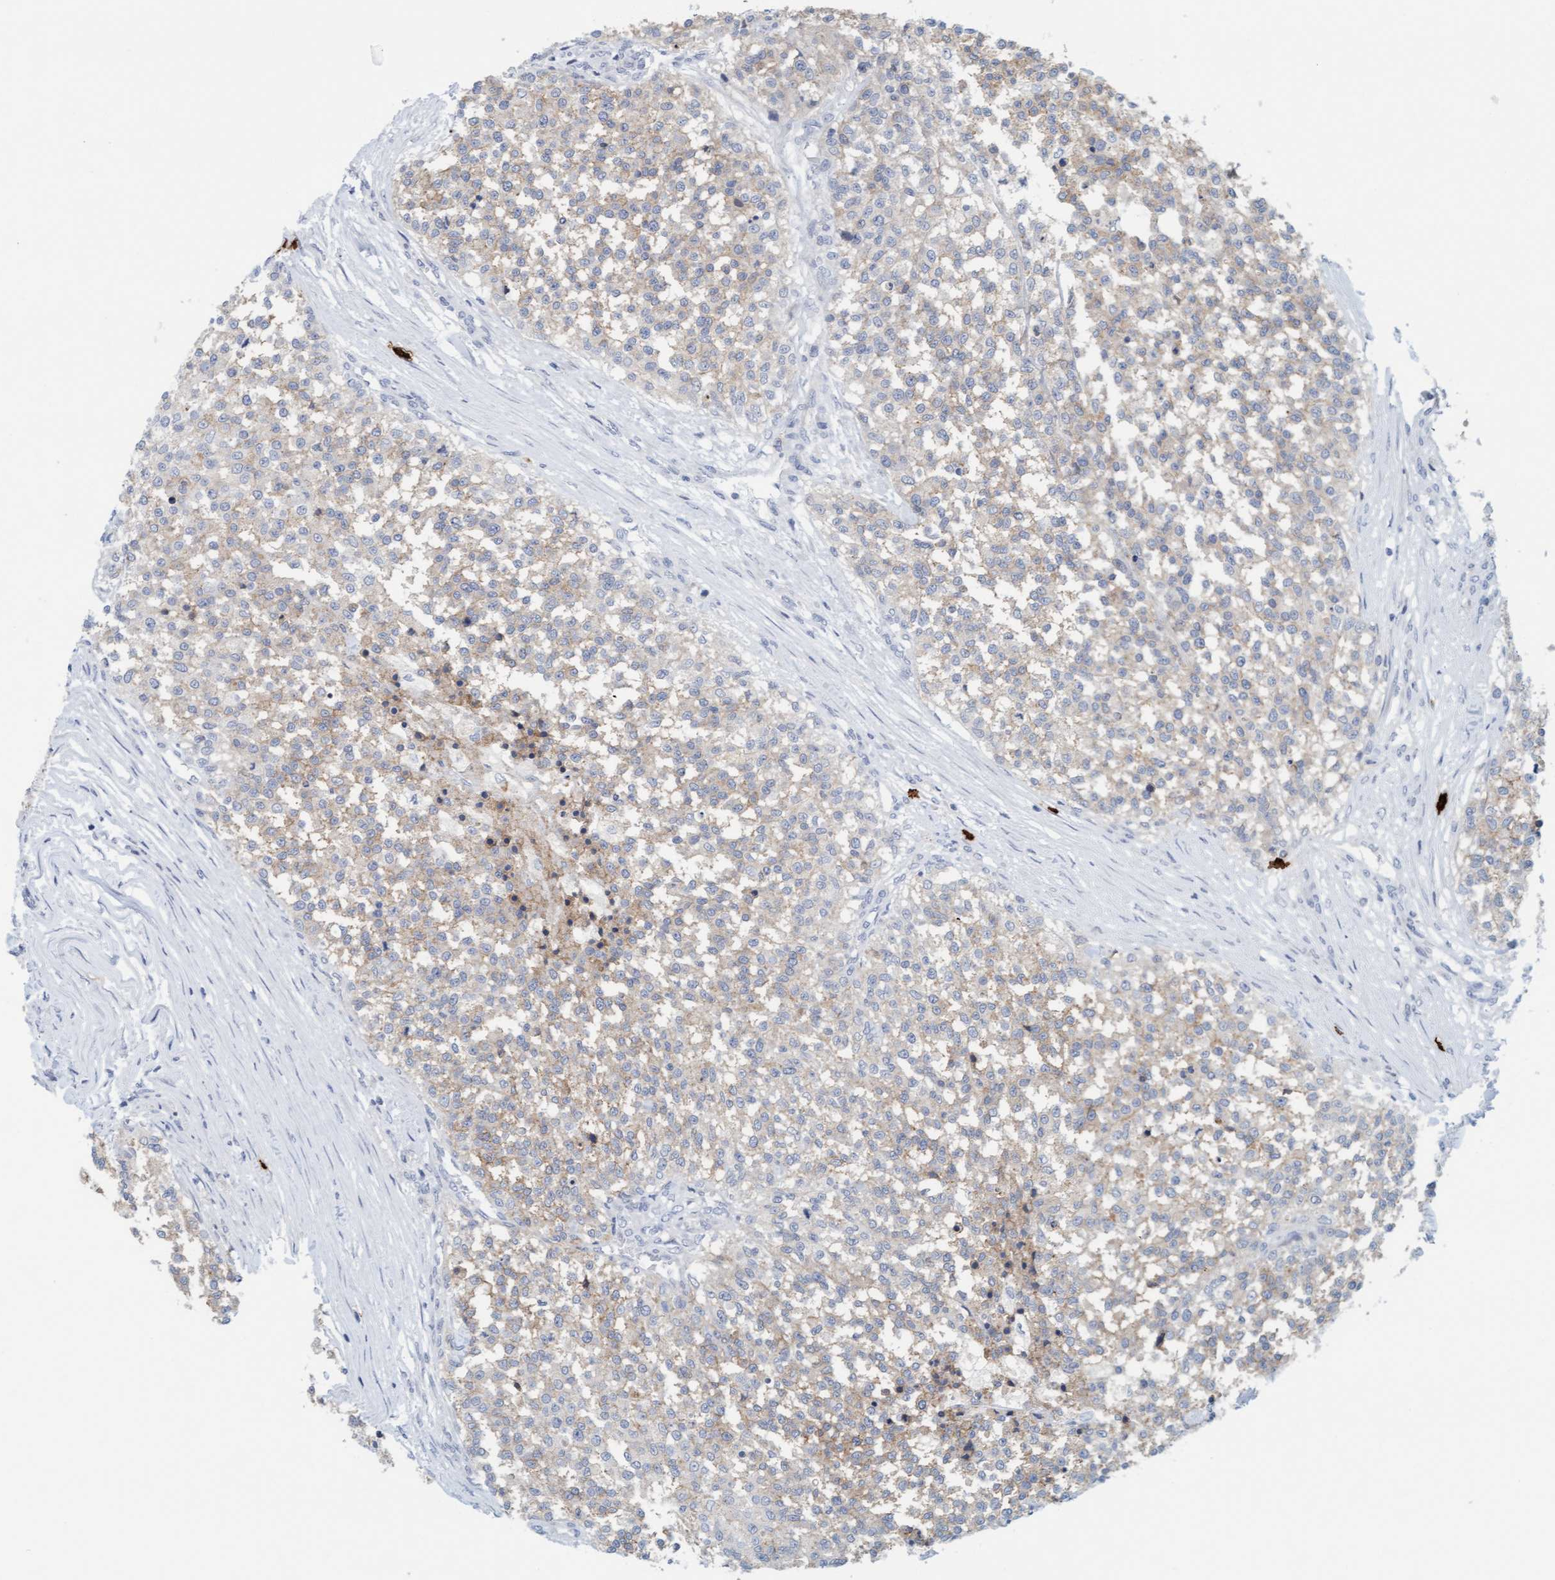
{"staining": {"intensity": "weak", "quantity": ">75%", "location": "cytoplasmic/membranous"}, "tissue": "testis cancer", "cell_type": "Tumor cells", "image_type": "cancer", "snomed": [{"axis": "morphology", "description": "Seminoma, NOS"}, {"axis": "topography", "description": "Testis"}], "caption": "Weak cytoplasmic/membranous expression for a protein is appreciated in approximately >75% of tumor cells of seminoma (testis) using IHC.", "gene": "CPA3", "patient": {"sex": "male", "age": 59}}